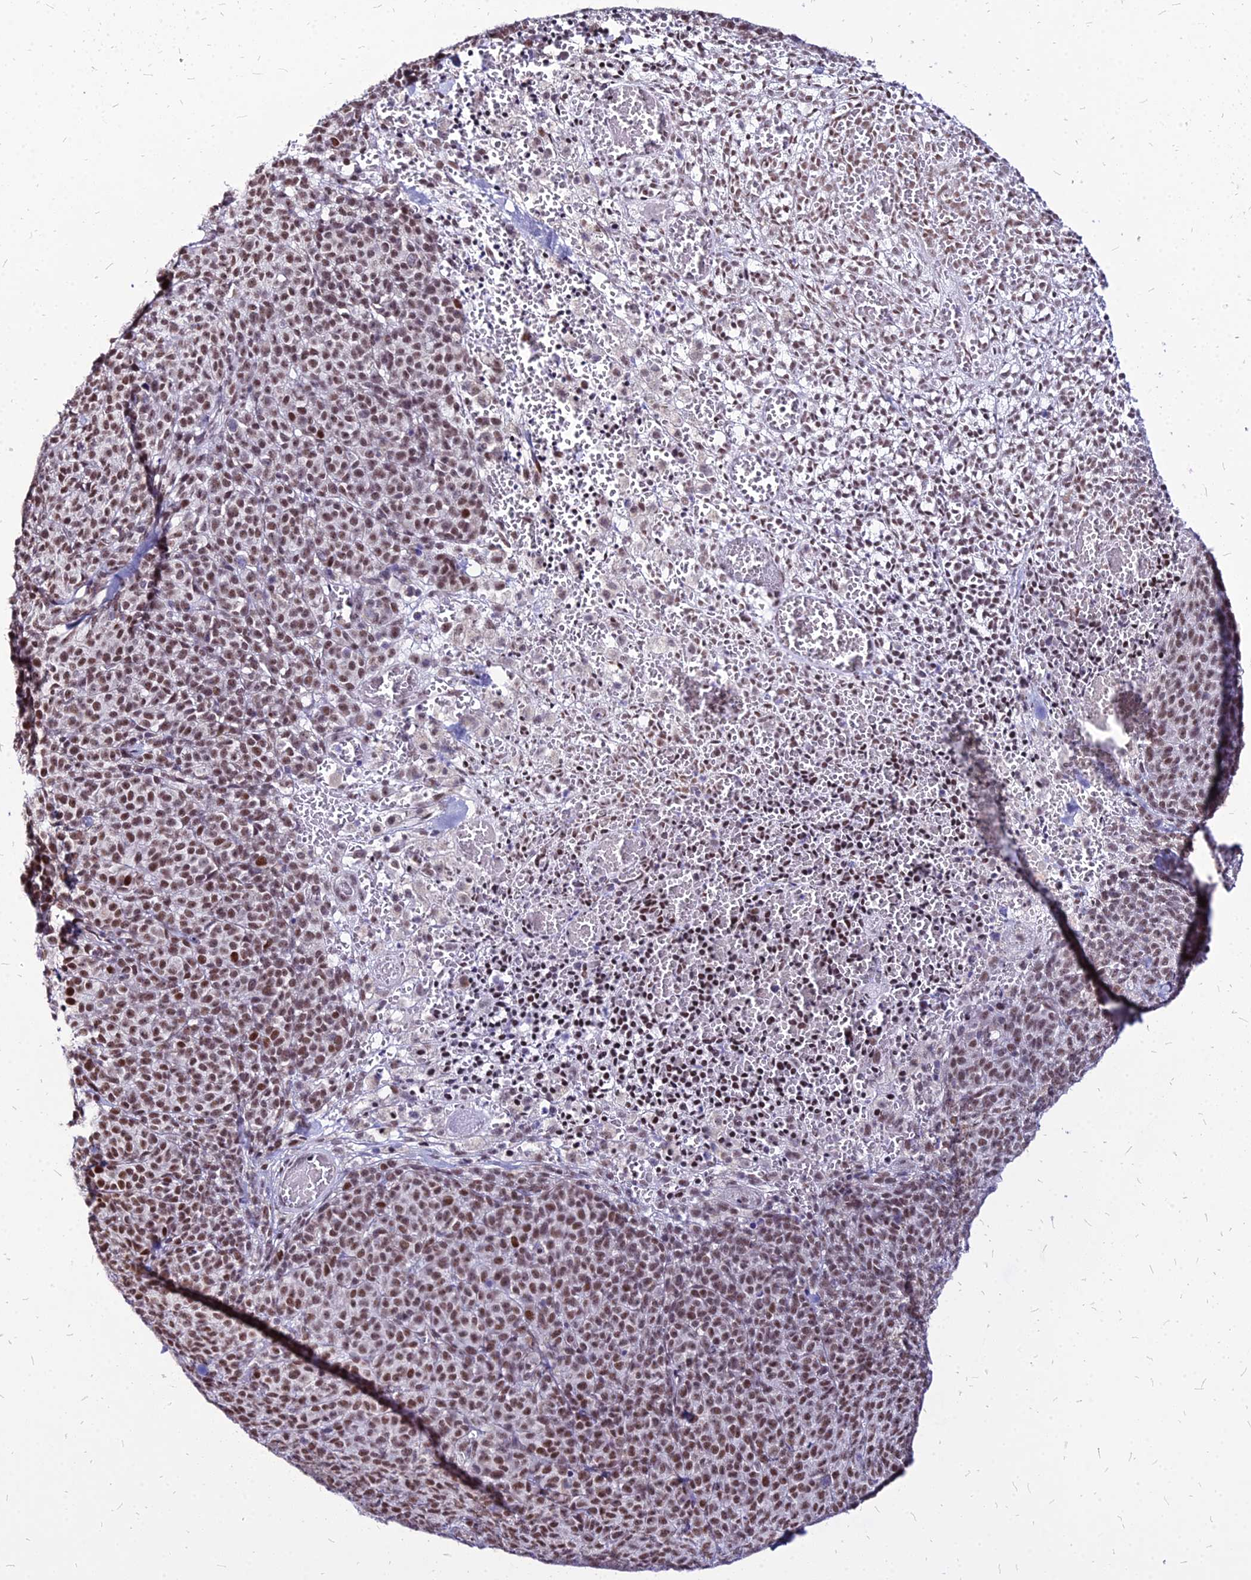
{"staining": {"intensity": "moderate", "quantity": ">75%", "location": "nuclear"}, "tissue": "melanoma", "cell_type": "Tumor cells", "image_type": "cancer", "snomed": [{"axis": "morphology", "description": "Normal tissue, NOS"}, {"axis": "morphology", "description": "Malignant melanoma, NOS"}, {"axis": "topography", "description": "Skin"}], "caption": "Immunohistochemical staining of melanoma demonstrates medium levels of moderate nuclear protein staining in approximately >75% of tumor cells.", "gene": "FDX2", "patient": {"sex": "female", "age": 34}}